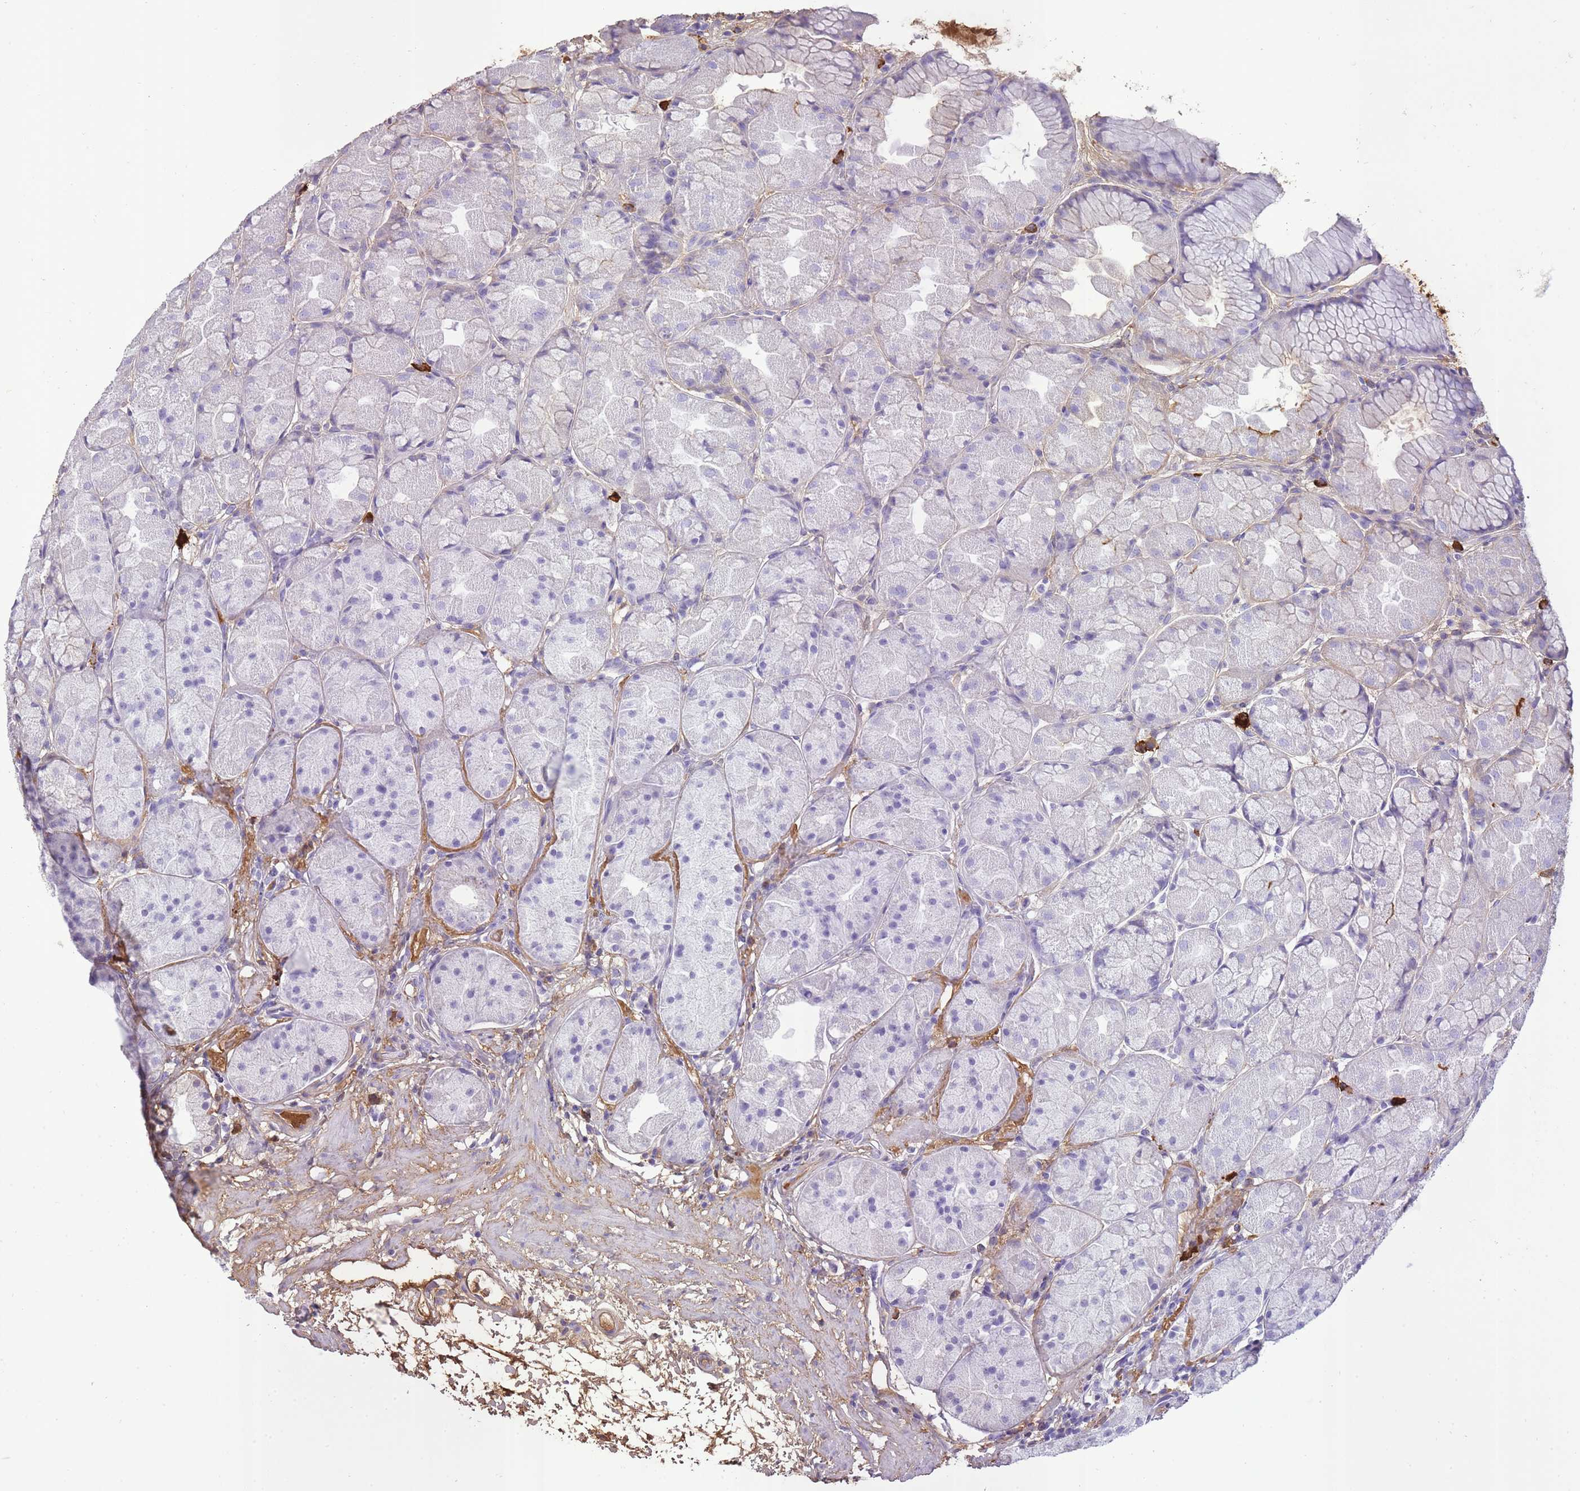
{"staining": {"intensity": "weak", "quantity": "<25%", "location": "cytoplasmic/membranous"}, "tissue": "stomach", "cell_type": "Glandular cells", "image_type": "normal", "snomed": [{"axis": "morphology", "description": "Normal tissue, NOS"}, {"axis": "topography", "description": "Stomach"}], "caption": "Protein analysis of benign stomach demonstrates no significant staining in glandular cells. (Stains: DAB immunohistochemistry with hematoxylin counter stain, Microscopy: brightfield microscopy at high magnification).", "gene": "IGKV1", "patient": {"sex": "male", "age": 57}}